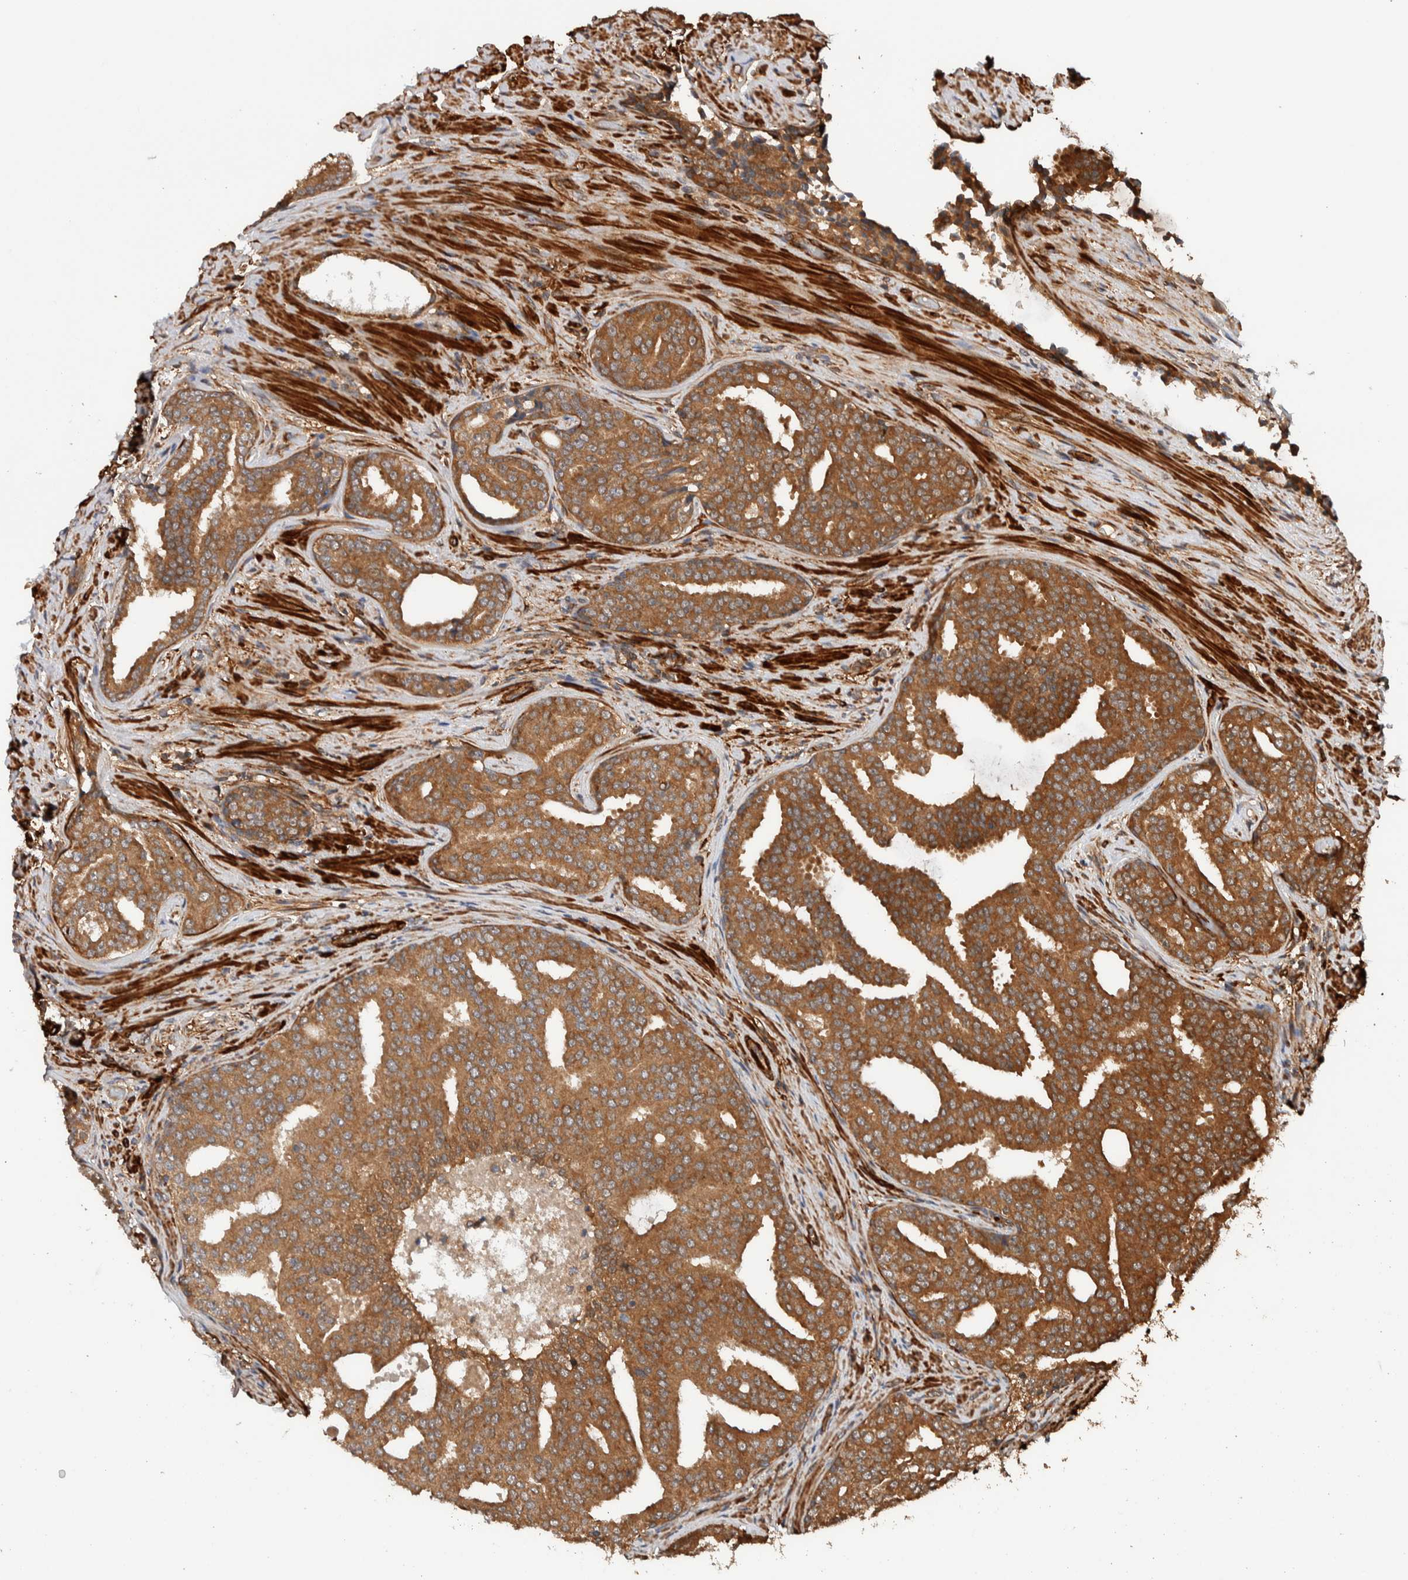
{"staining": {"intensity": "moderate", "quantity": ">75%", "location": "cytoplasmic/membranous"}, "tissue": "prostate cancer", "cell_type": "Tumor cells", "image_type": "cancer", "snomed": [{"axis": "morphology", "description": "Adenocarcinoma, High grade"}, {"axis": "topography", "description": "Prostate"}], "caption": "Immunohistochemical staining of prostate adenocarcinoma (high-grade) displays medium levels of moderate cytoplasmic/membranous protein expression in about >75% of tumor cells.", "gene": "SYNRG", "patient": {"sex": "male", "age": 71}}